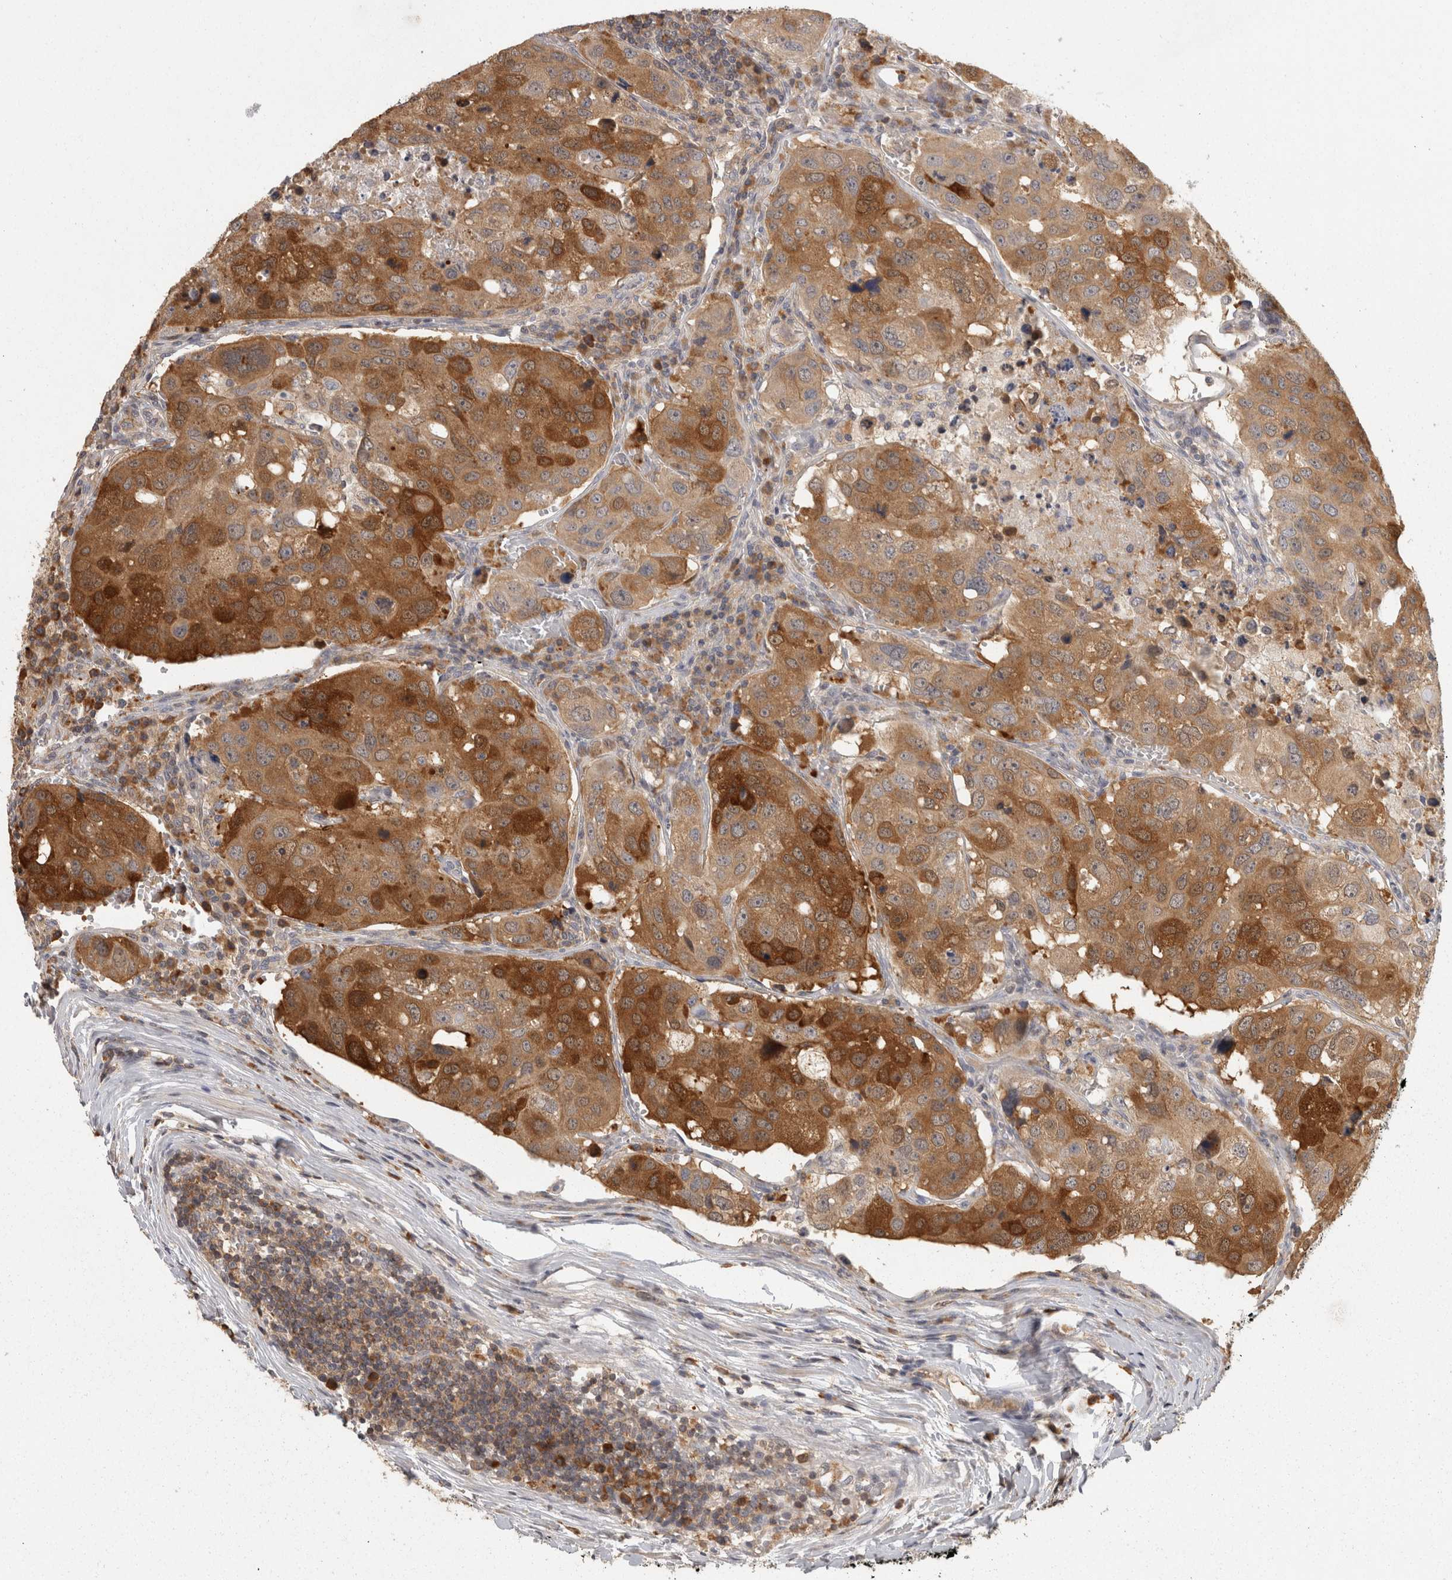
{"staining": {"intensity": "moderate", "quantity": ">75%", "location": "cytoplasmic/membranous"}, "tissue": "urothelial cancer", "cell_type": "Tumor cells", "image_type": "cancer", "snomed": [{"axis": "morphology", "description": "Urothelial carcinoma, High grade"}, {"axis": "topography", "description": "Lymph node"}, {"axis": "topography", "description": "Urinary bladder"}], "caption": "This is a photomicrograph of IHC staining of urothelial carcinoma (high-grade), which shows moderate expression in the cytoplasmic/membranous of tumor cells.", "gene": "ACAT2", "patient": {"sex": "male", "age": 51}}